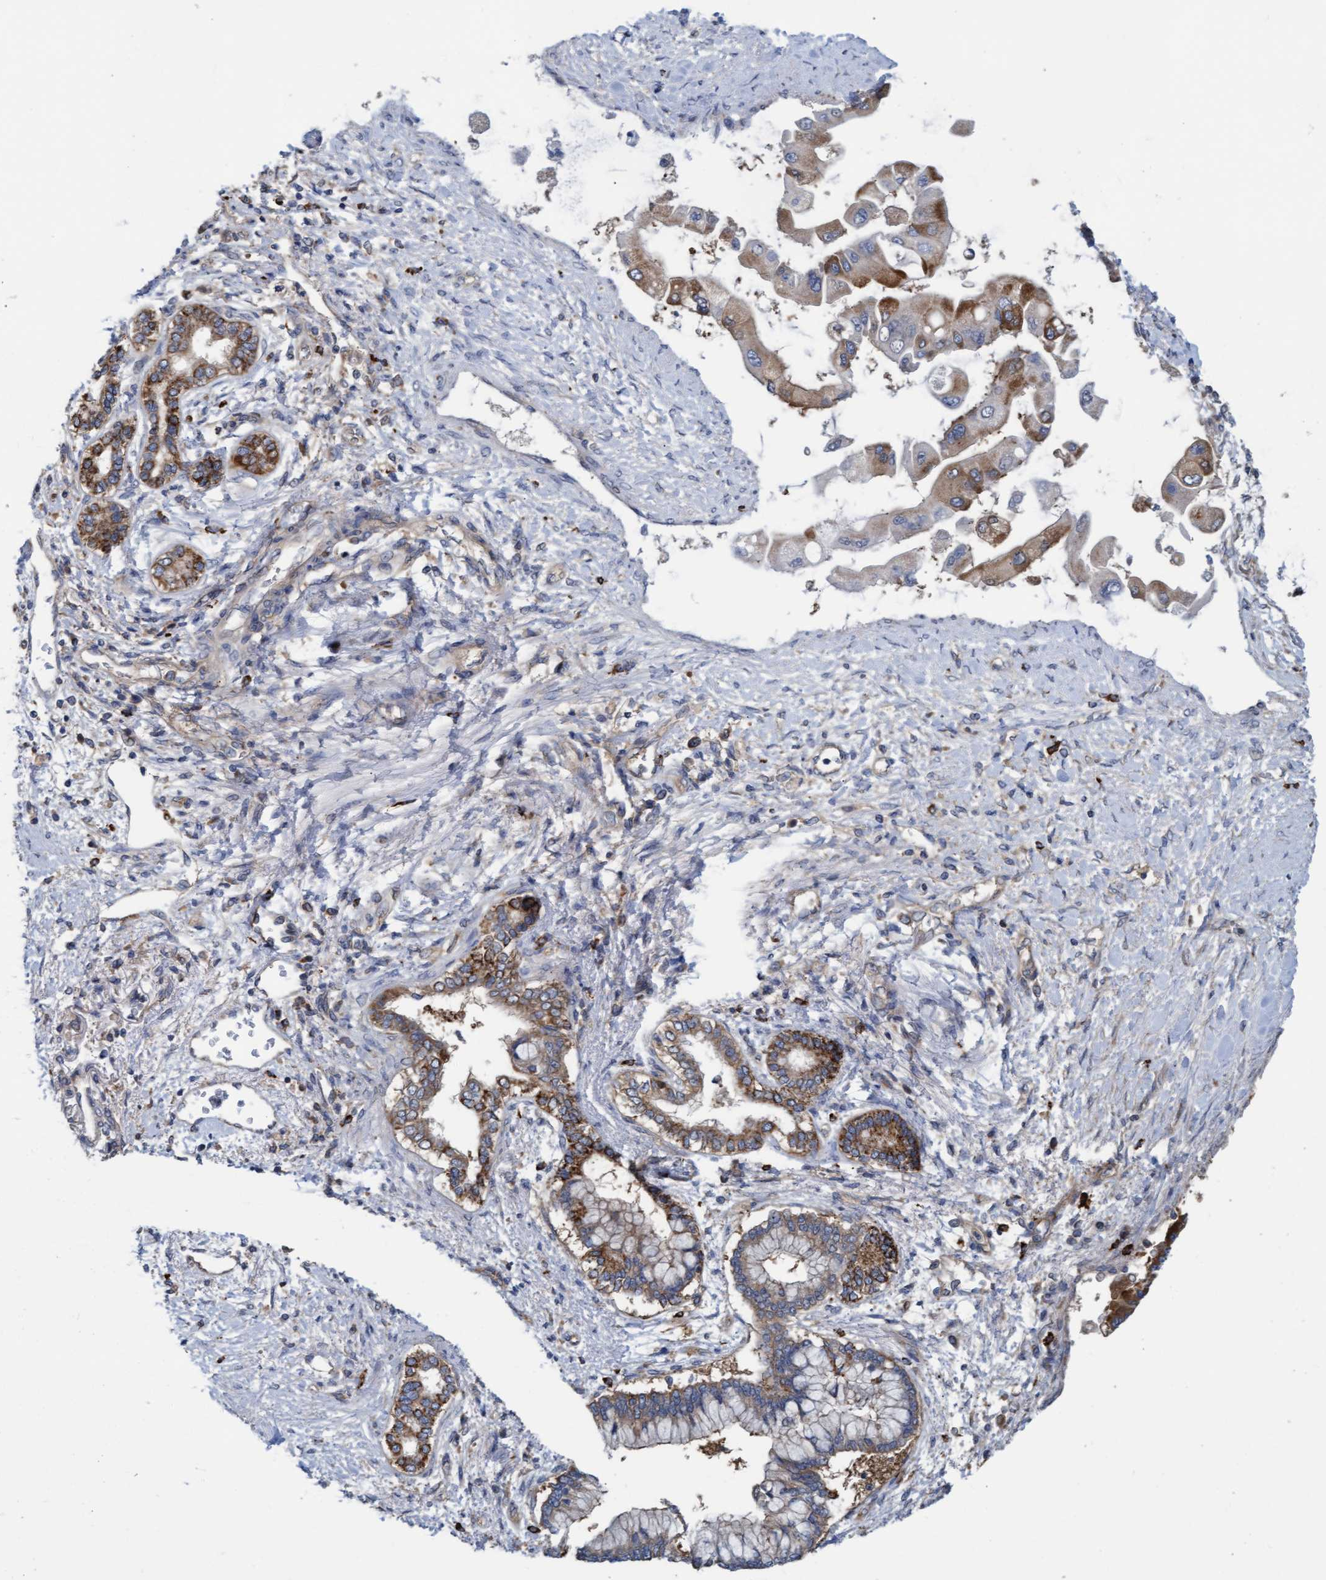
{"staining": {"intensity": "moderate", "quantity": ">75%", "location": "cytoplasmic/membranous"}, "tissue": "liver cancer", "cell_type": "Tumor cells", "image_type": "cancer", "snomed": [{"axis": "morphology", "description": "Cholangiocarcinoma"}, {"axis": "topography", "description": "Liver"}], "caption": "Protein staining exhibits moderate cytoplasmic/membranous expression in approximately >75% of tumor cells in cholangiocarcinoma (liver). The protein is stained brown, and the nuclei are stained in blue (DAB (3,3'-diaminobenzidine) IHC with brightfield microscopy, high magnification).", "gene": "LRSAM1", "patient": {"sex": "male", "age": 50}}